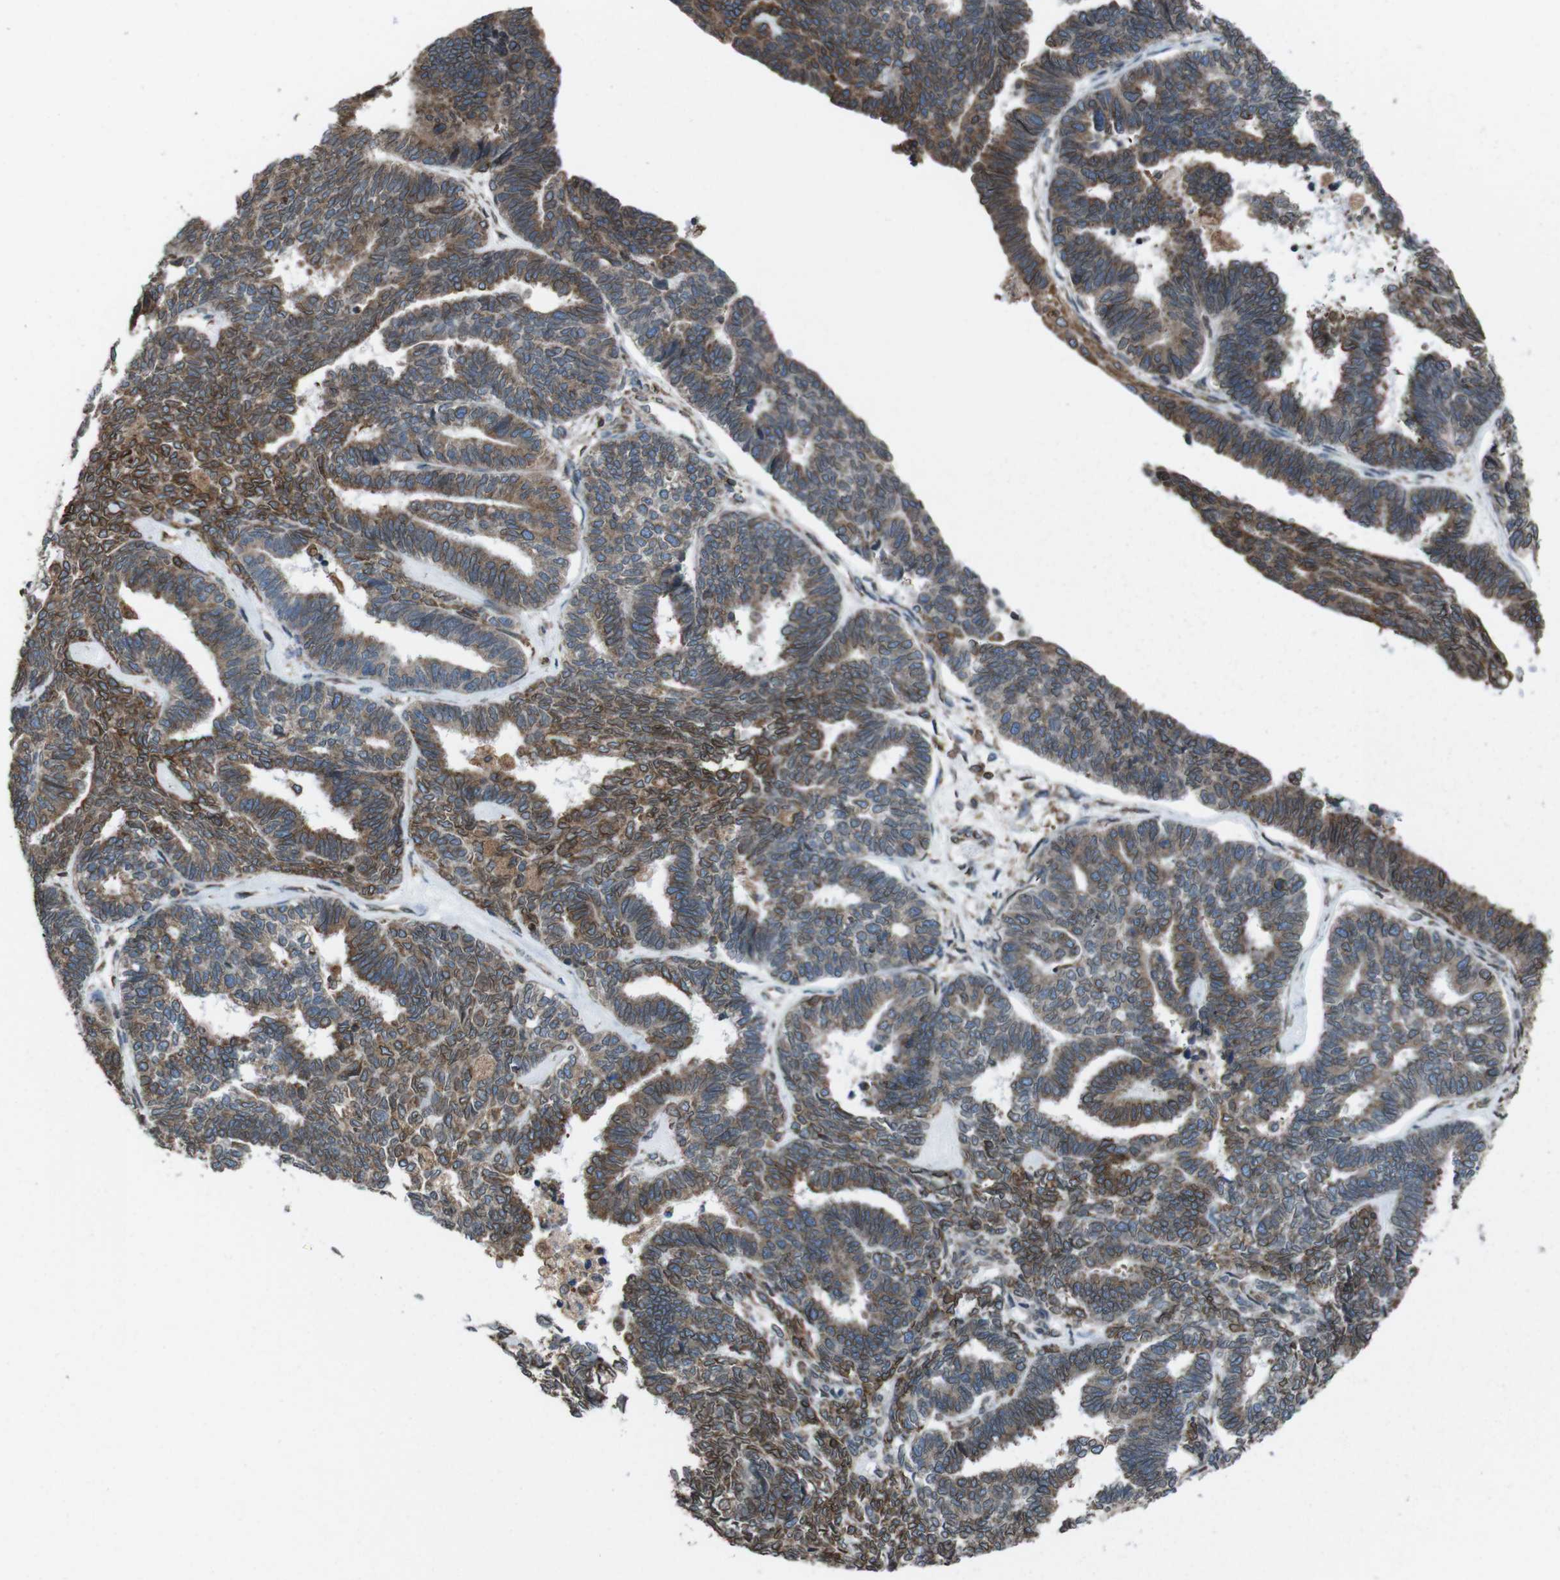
{"staining": {"intensity": "moderate", "quantity": ">75%", "location": "cytoplasmic/membranous,nuclear"}, "tissue": "endometrial cancer", "cell_type": "Tumor cells", "image_type": "cancer", "snomed": [{"axis": "morphology", "description": "Adenocarcinoma, NOS"}, {"axis": "topography", "description": "Endometrium"}], "caption": "There is medium levels of moderate cytoplasmic/membranous and nuclear positivity in tumor cells of adenocarcinoma (endometrial), as demonstrated by immunohistochemical staining (brown color).", "gene": "APMAP", "patient": {"sex": "female", "age": 70}}